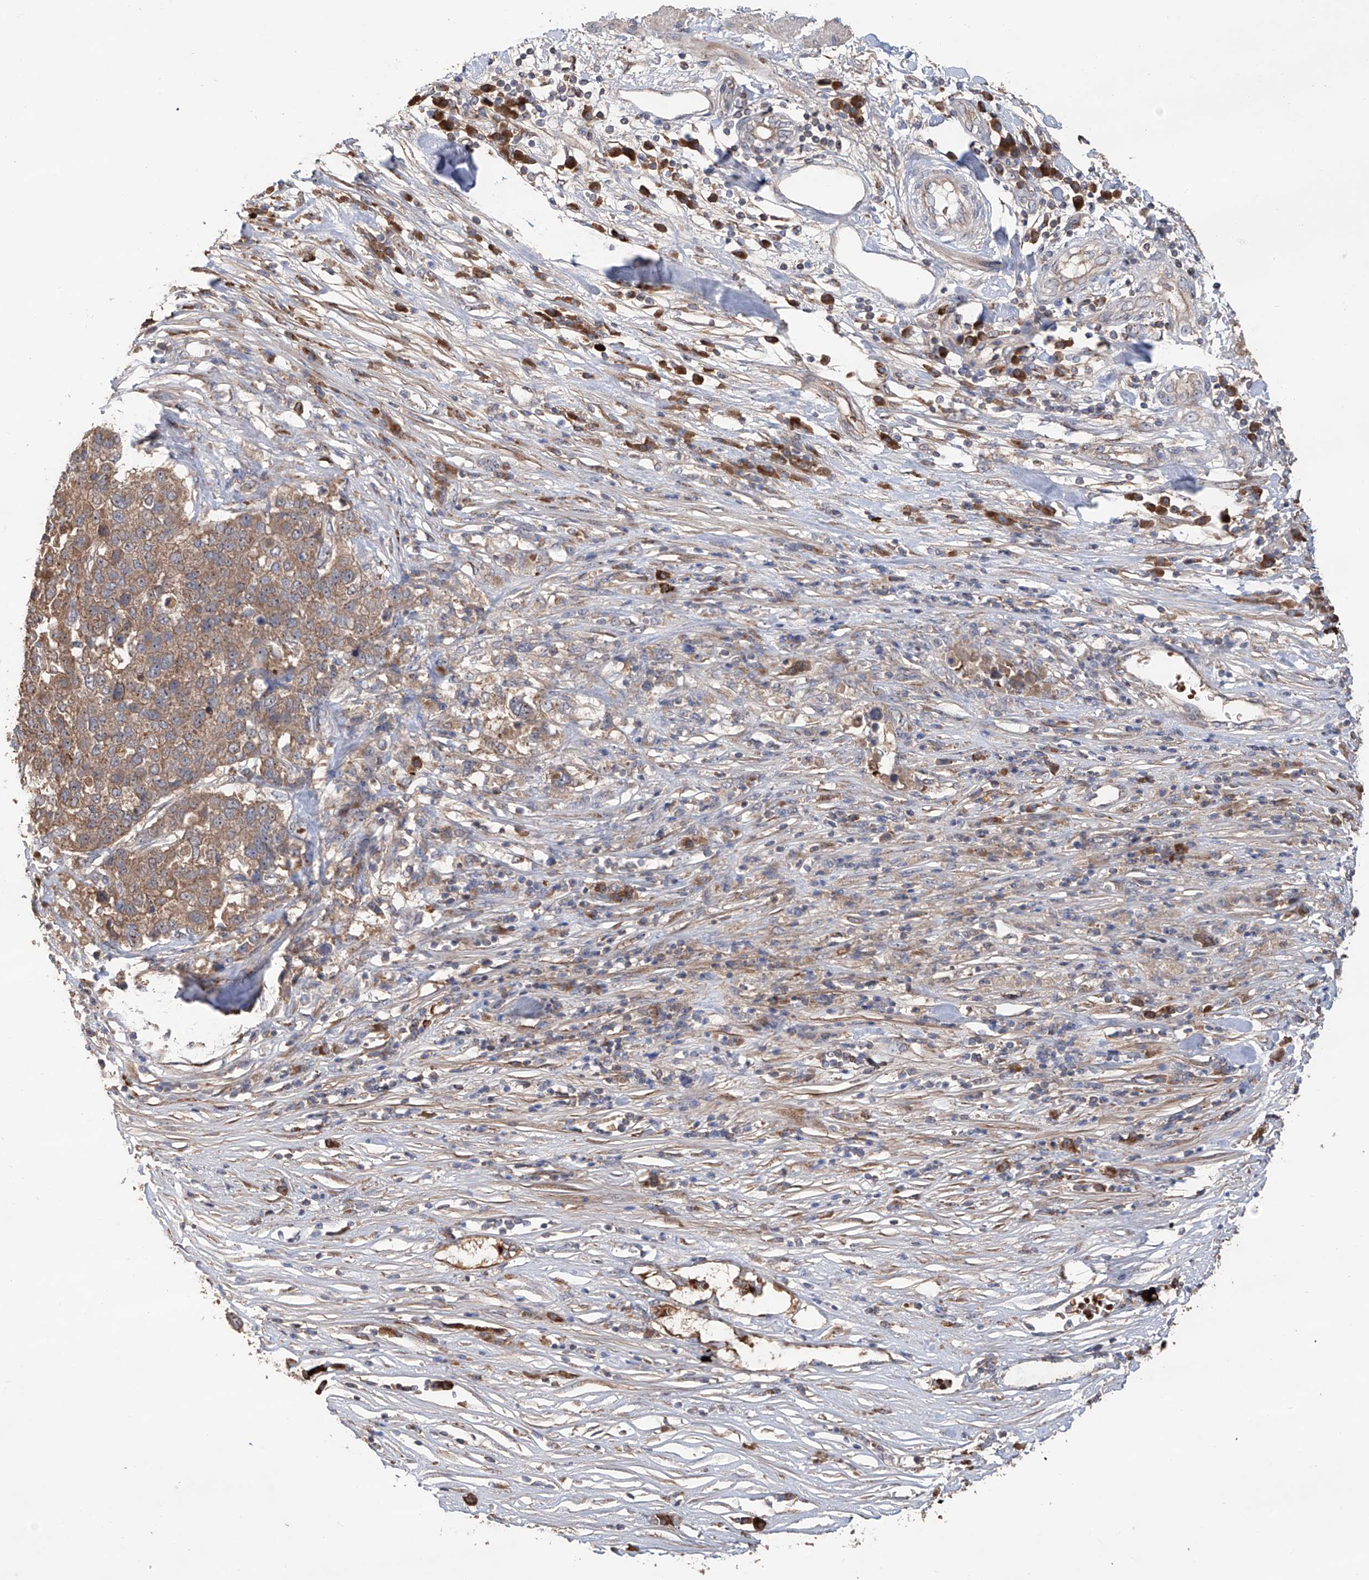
{"staining": {"intensity": "moderate", "quantity": ">75%", "location": "cytoplasmic/membranous"}, "tissue": "pancreatic cancer", "cell_type": "Tumor cells", "image_type": "cancer", "snomed": [{"axis": "morphology", "description": "Adenocarcinoma, NOS"}, {"axis": "topography", "description": "Pancreas"}], "caption": "Protein staining demonstrates moderate cytoplasmic/membranous positivity in about >75% of tumor cells in pancreatic cancer.", "gene": "EDN1", "patient": {"sex": "female", "age": 61}}